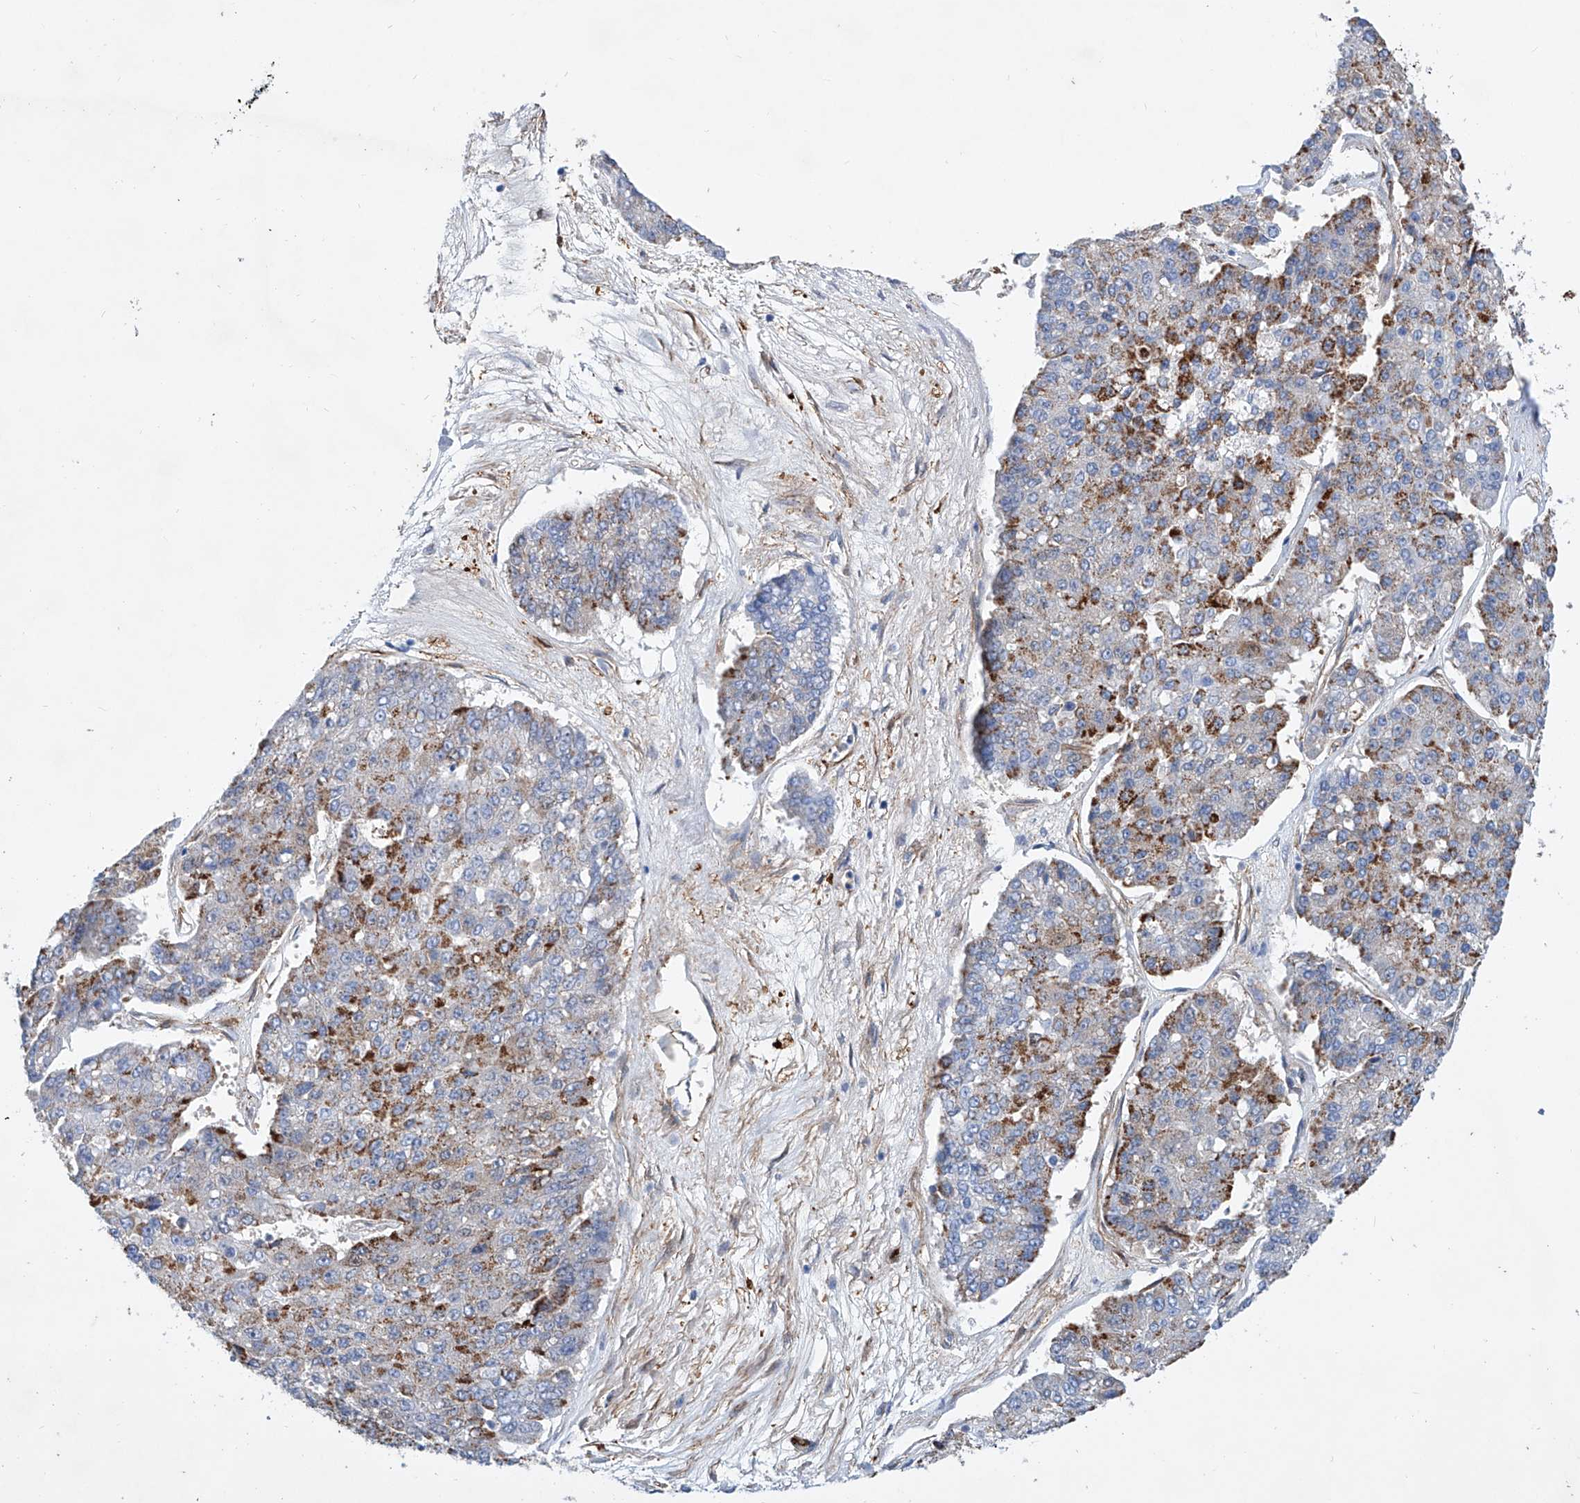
{"staining": {"intensity": "strong", "quantity": "25%-75%", "location": "cytoplasmic/membranous"}, "tissue": "pancreatic cancer", "cell_type": "Tumor cells", "image_type": "cancer", "snomed": [{"axis": "morphology", "description": "Adenocarcinoma, NOS"}, {"axis": "topography", "description": "Pancreas"}], "caption": "Pancreatic adenocarcinoma tissue displays strong cytoplasmic/membranous positivity in approximately 25%-75% of tumor cells (IHC, brightfield microscopy, high magnification).", "gene": "TAS2R60", "patient": {"sex": "male", "age": 50}}